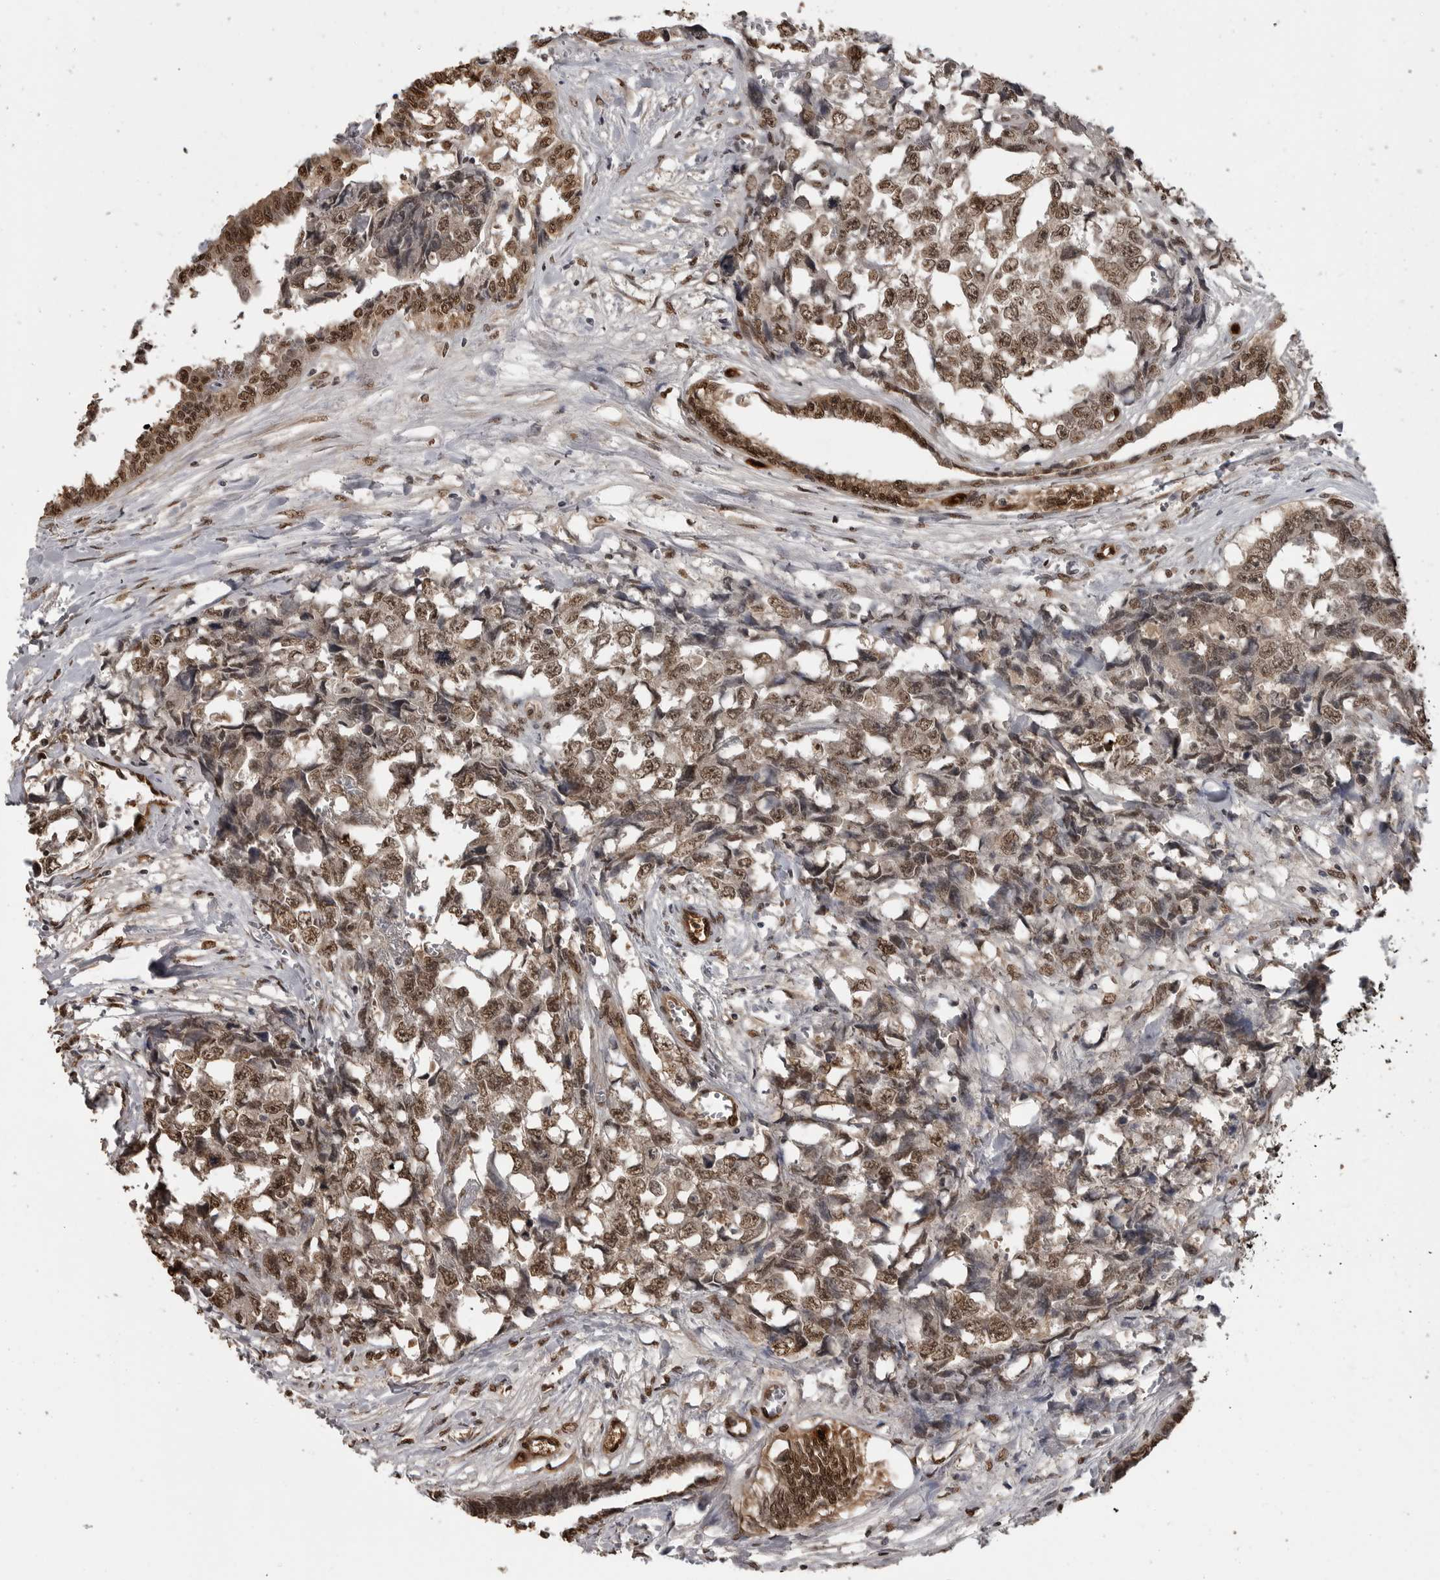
{"staining": {"intensity": "moderate", "quantity": ">75%", "location": "nuclear"}, "tissue": "testis cancer", "cell_type": "Tumor cells", "image_type": "cancer", "snomed": [{"axis": "morphology", "description": "Carcinoma, Embryonal, NOS"}, {"axis": "topography", "description": "Testis"}], "caption": "Immunohistochemistry photomicrograph of neoplastic tissue: testis cancer stained using IHC displays medium levels of moderate protein expression localized specifically in the nuclear of tumor cells, appearing as a nuclear brown color.", "gene": "SMAD2", "patient": {"sex": "male", "age": 31}}